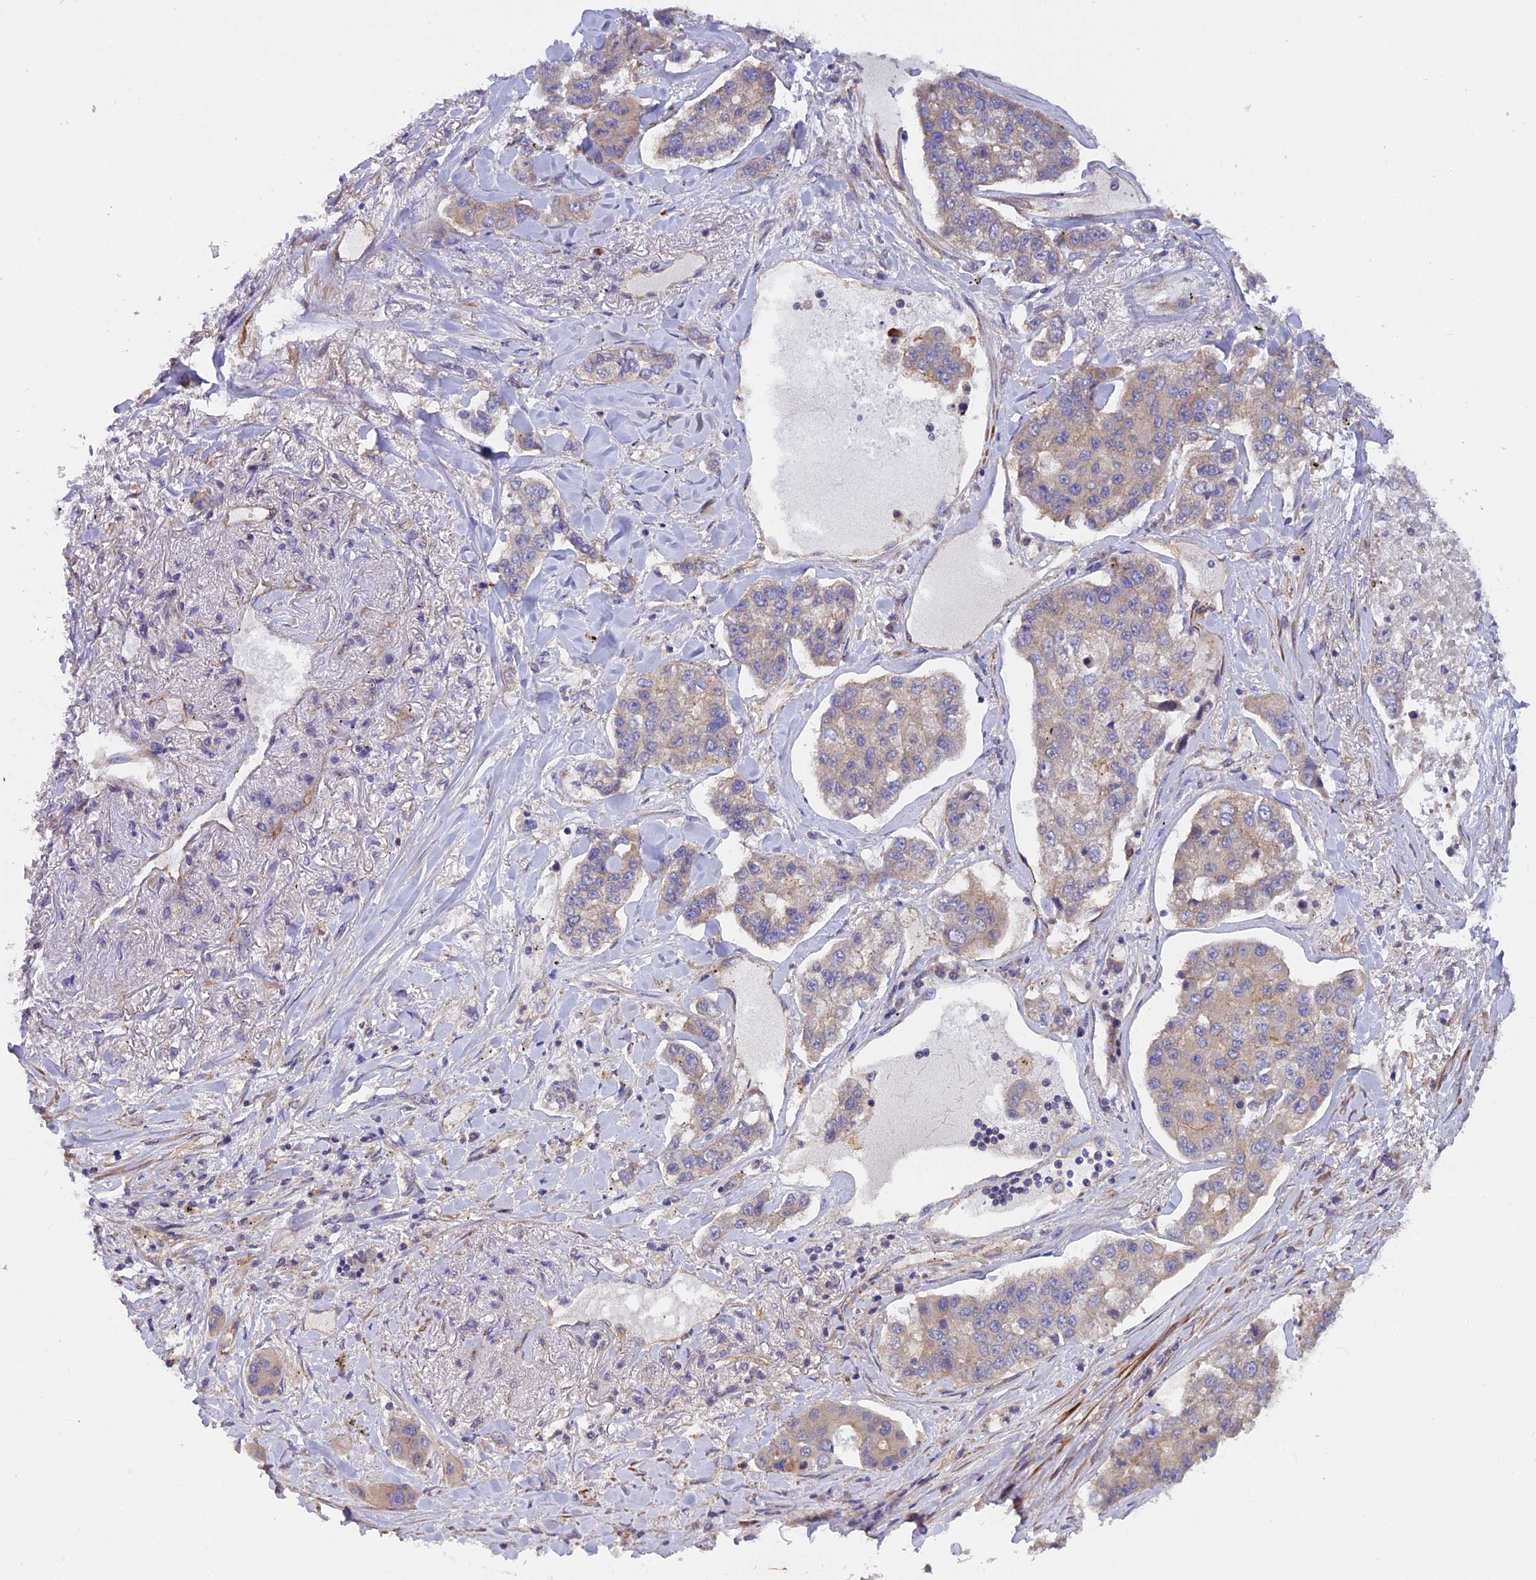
{"staining": {"intensity": "weak", "quantity": "25%-75%", "location": "cytoplasmic/membranous"}, "tissue": "lung cancer", "cell_type": "Tumor cells", "image_type": "cancer", "snomed": [{"axis": "morphology", "description": "Adenocarcinoma, NOS"}, {"axis": "topography", "description": "Lung"}], "caption": "The histopathology image reveals a brown stain indicating the presence of a protein in the cytoplasmic/membranous of tumor cells in adenocarcinoma (lung).", "gene": "ADAMTS15", "patient": {"sex": "male", "age": 49}}